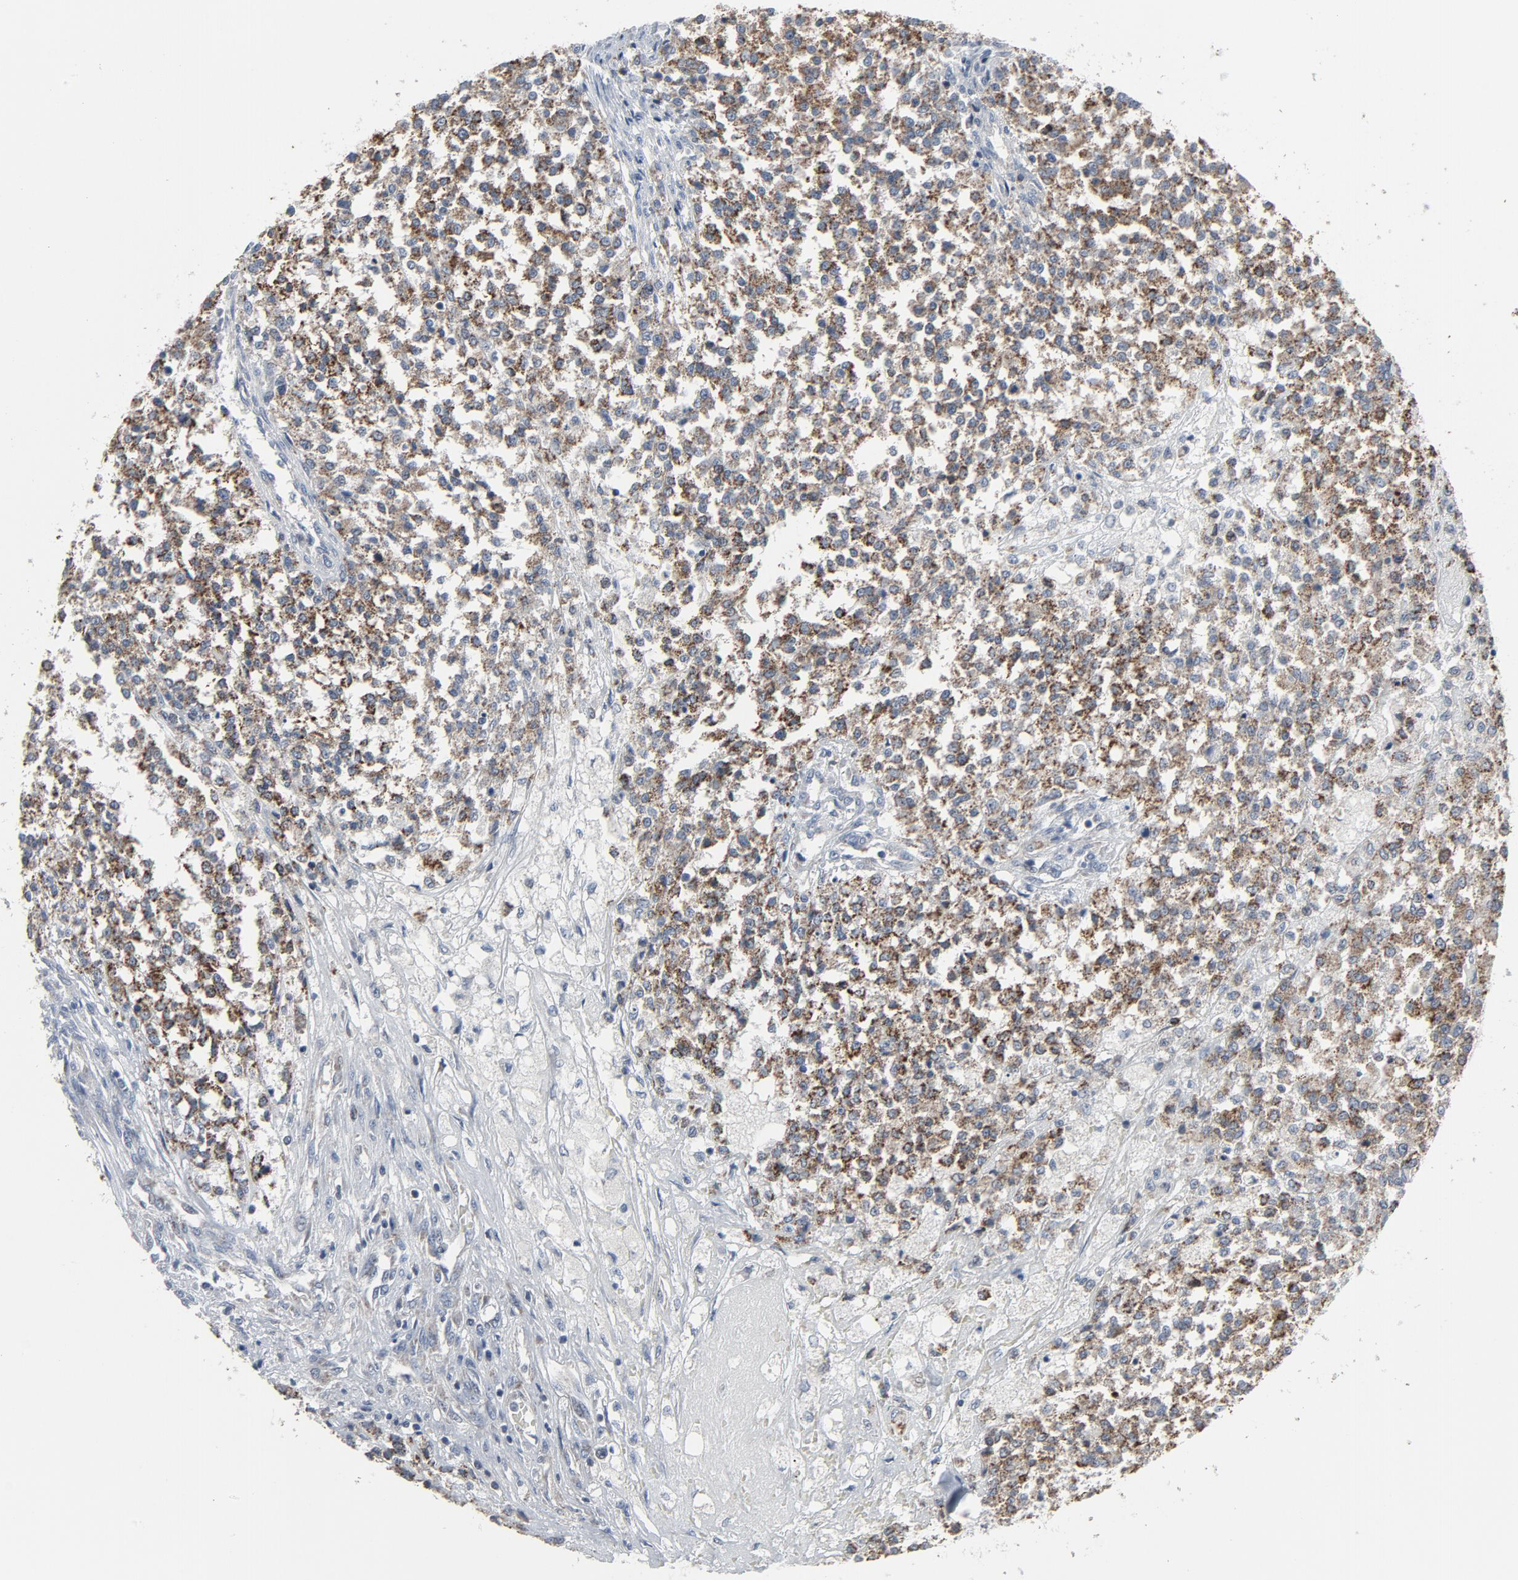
{"staining": {"intensity": "moderate", "quantity": ">75%", "location": "cytoplasmic/membranous"}, "tissue": "testis cancer", "cell_type": "Tumor cells", "image_type": "cancer", "snomed": [{"axis": "morphology", "description": "Seminoma, NOS"}, {"axis": "topography", "description": "Testis"}], "caption": "The immunohistochemical stain labels moderate cytoplasmic/membranous staining in tumor cells of testis cancer (seminoma) tissue.", "gene": "GPX2", "patient": {"sex": "male", "age": 59}}